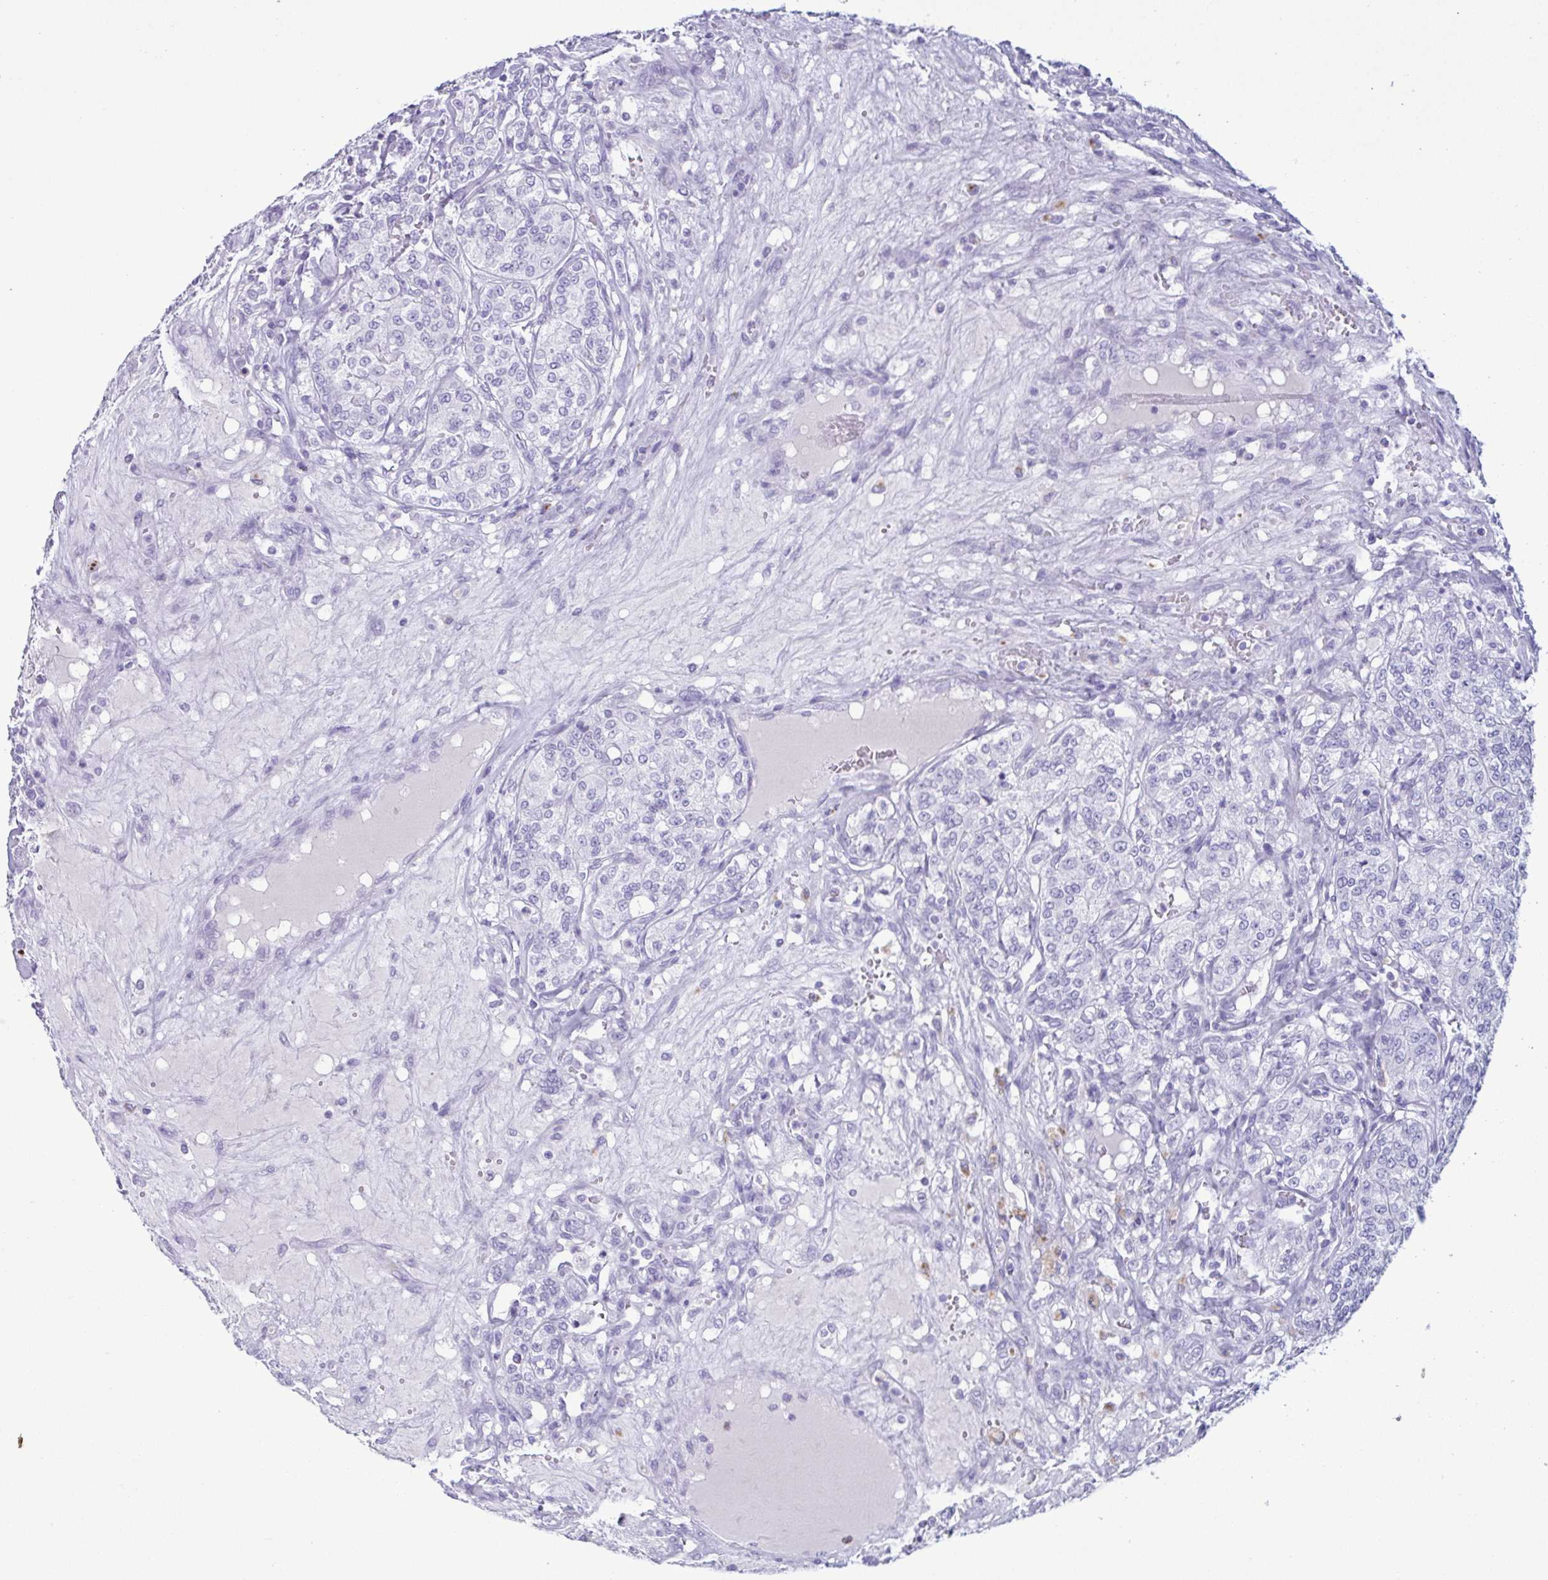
{"staining": {"intensity": "negative", "quantity": "none", "location": "none"}, "tissue": "renal cancer", "cell_type": "Tumor cells", "image_type": "cancer", "snomed": [{"axis": "morphology", "description": "Adenocarcinoma, NOS"}, {"axis": "topography", "description": "Kidney"}], "caption": "This is a micrograph of immunohistochemistry staining of adenocarcinoma (renal), which shows no positivity in tumor cells. The staining was performed using DAB (3,3'-diaminobenzidine) to visualize the protein expression in brown, while the nuclei were stained in blue with hematoxylin (Magnification: 20x).", "gene": "LTF", "patient": {"sex": "female", "age": 63}}